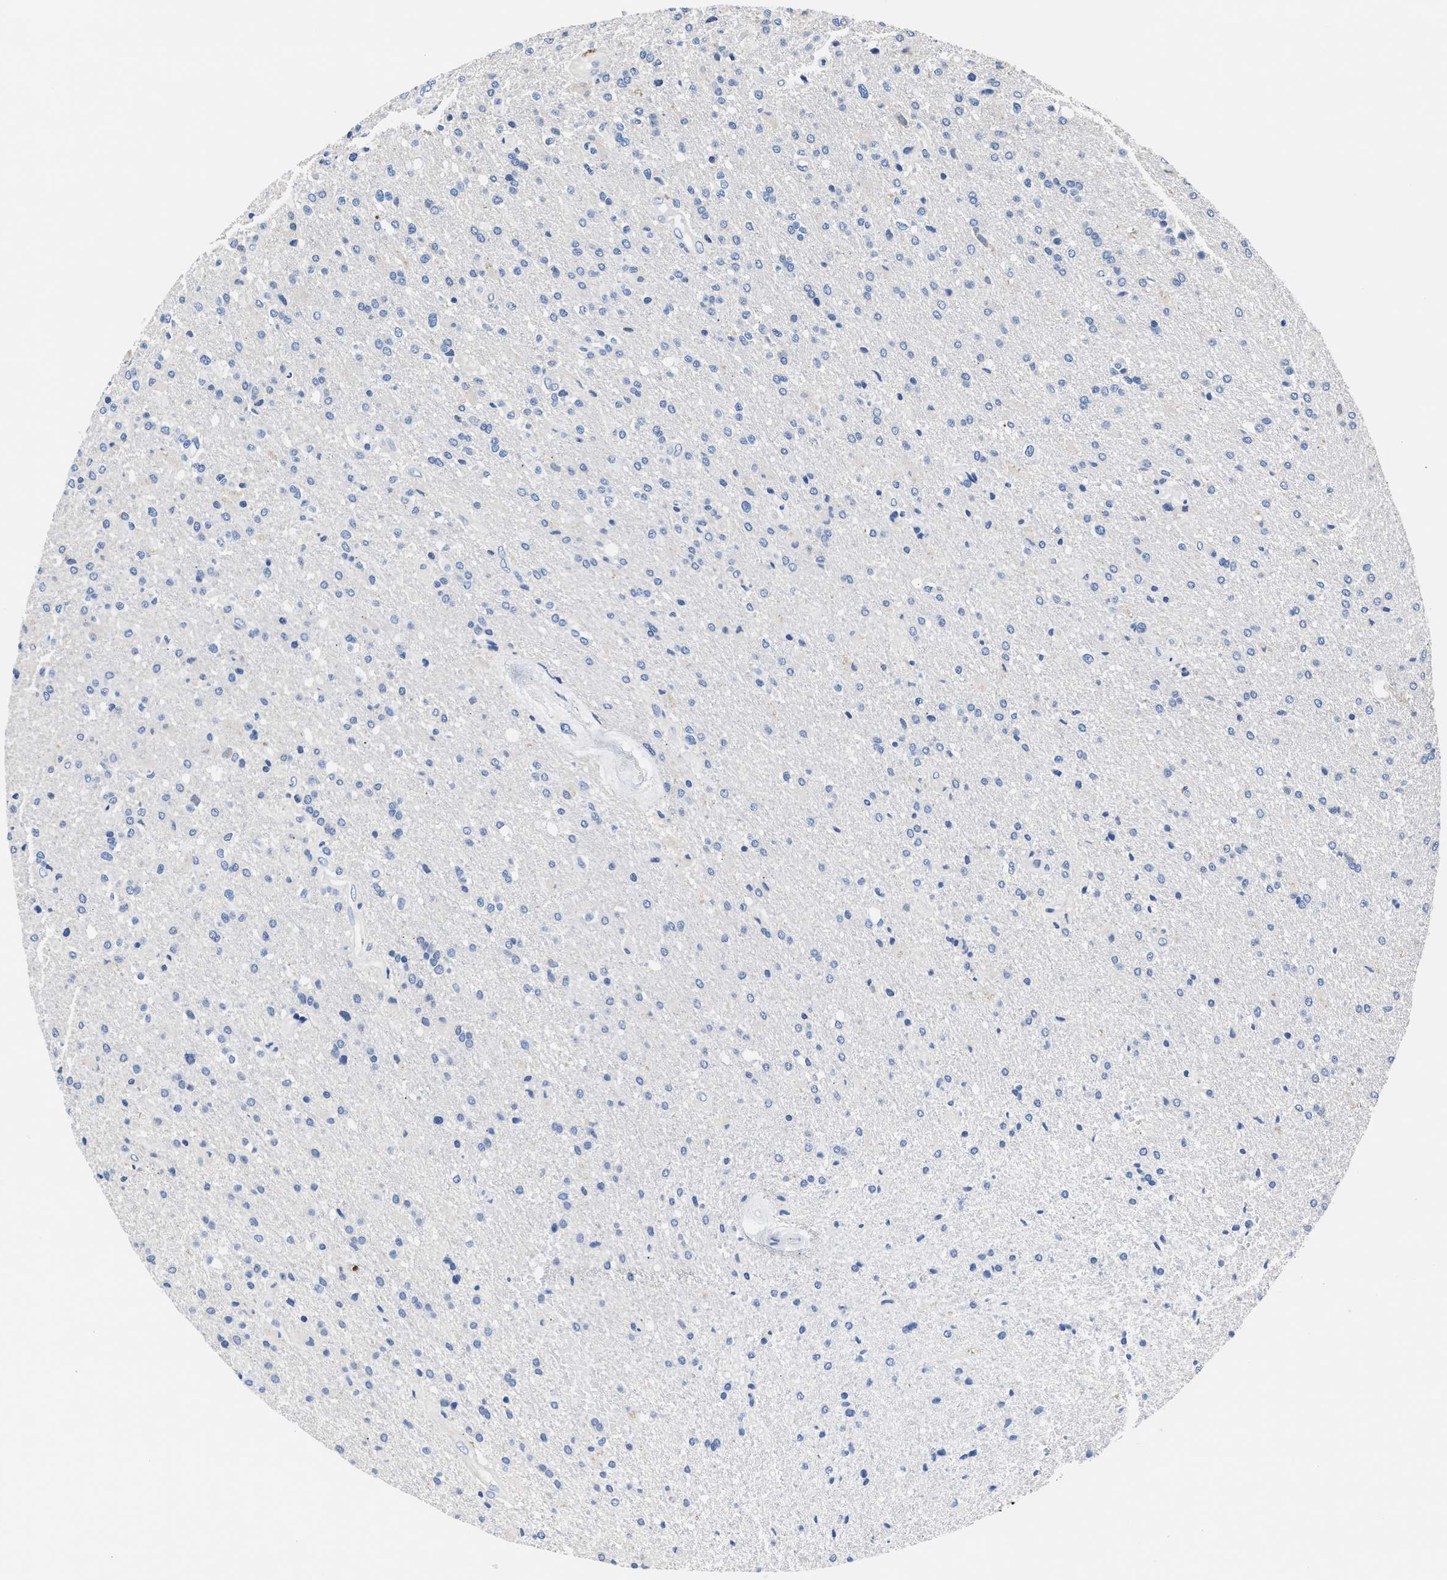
{"staining": {"intensity": "negative", "quantity": "none", "location": "none"}, "tissue": "glioma", "cell_type": "Tumor cells", "image_type": "cancer", "snomed": [{"axis": "morphology", "description": "Glioma, malignant, High grade"}, {"axis": "topography", "description": "Brain"}], "caption": "DAB (3,3'-diaminobenzidine) immunohistochemical staining of human glioma displays no significant positivity in tumor cells.", "gene": "GSTM1", "patient": {"sex": "male", "age": 72}}